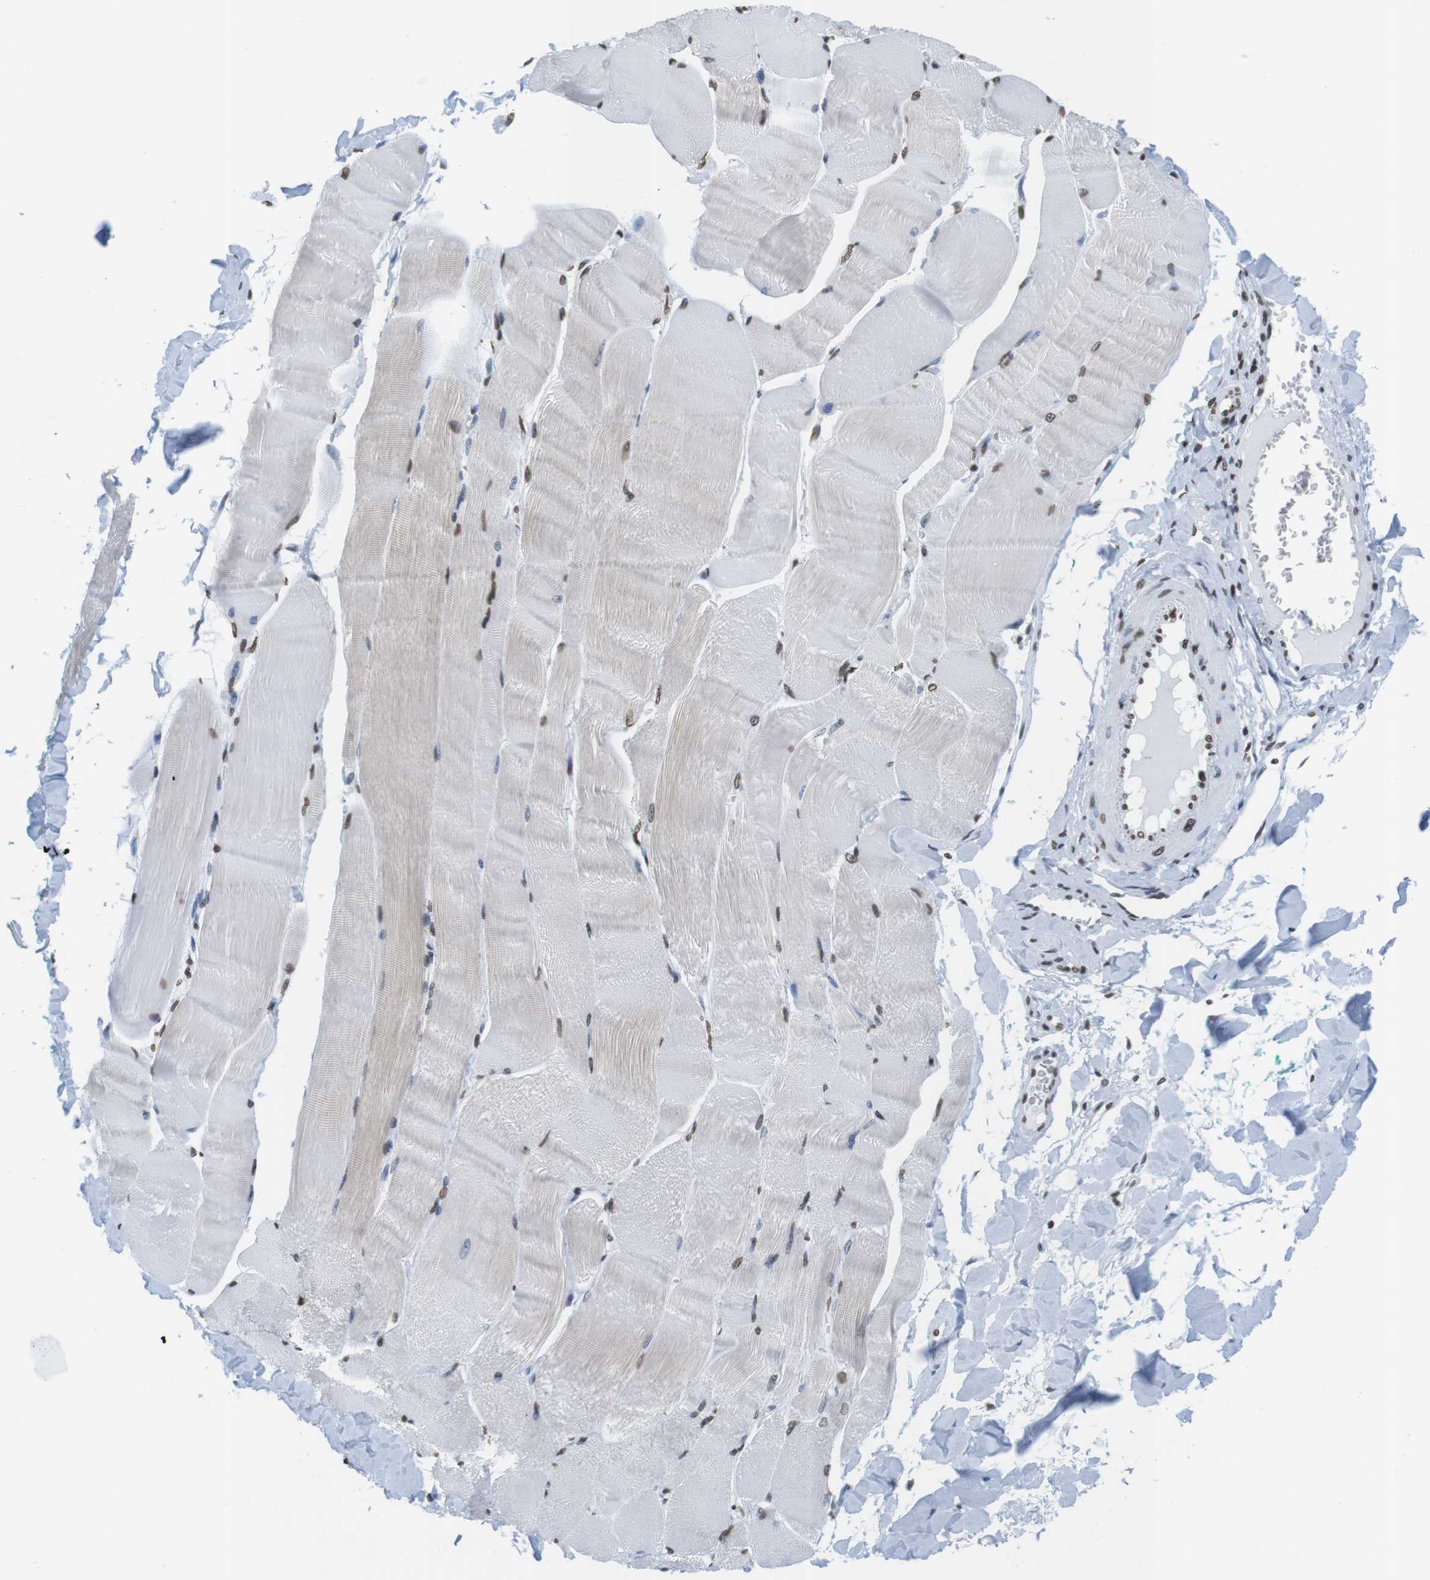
{"staining": {"intensity": "moderate", "quantity": "25%-75%", "location": "nuclear"}, "tissue": "skeletal muscle", "cell_type": "Myocytes", "image_type": "normal", "snomed": [{"axis": "morphology", "description": "Normal tissue, NOS"}, {"axis": "morphology", "description": "Squamous cell carcinoma, NOS"}, {"axis": "topography", "description": "Skeletal muscle"}], "caption": "This histopathology image displays immunohistochemistry staining of benign skeletal muscle, with medium moderate nuclear positivity in approximately 25%-75% of myocytes.", "gene": "BSX", "patient": {"sex": "male", "age": 51}}